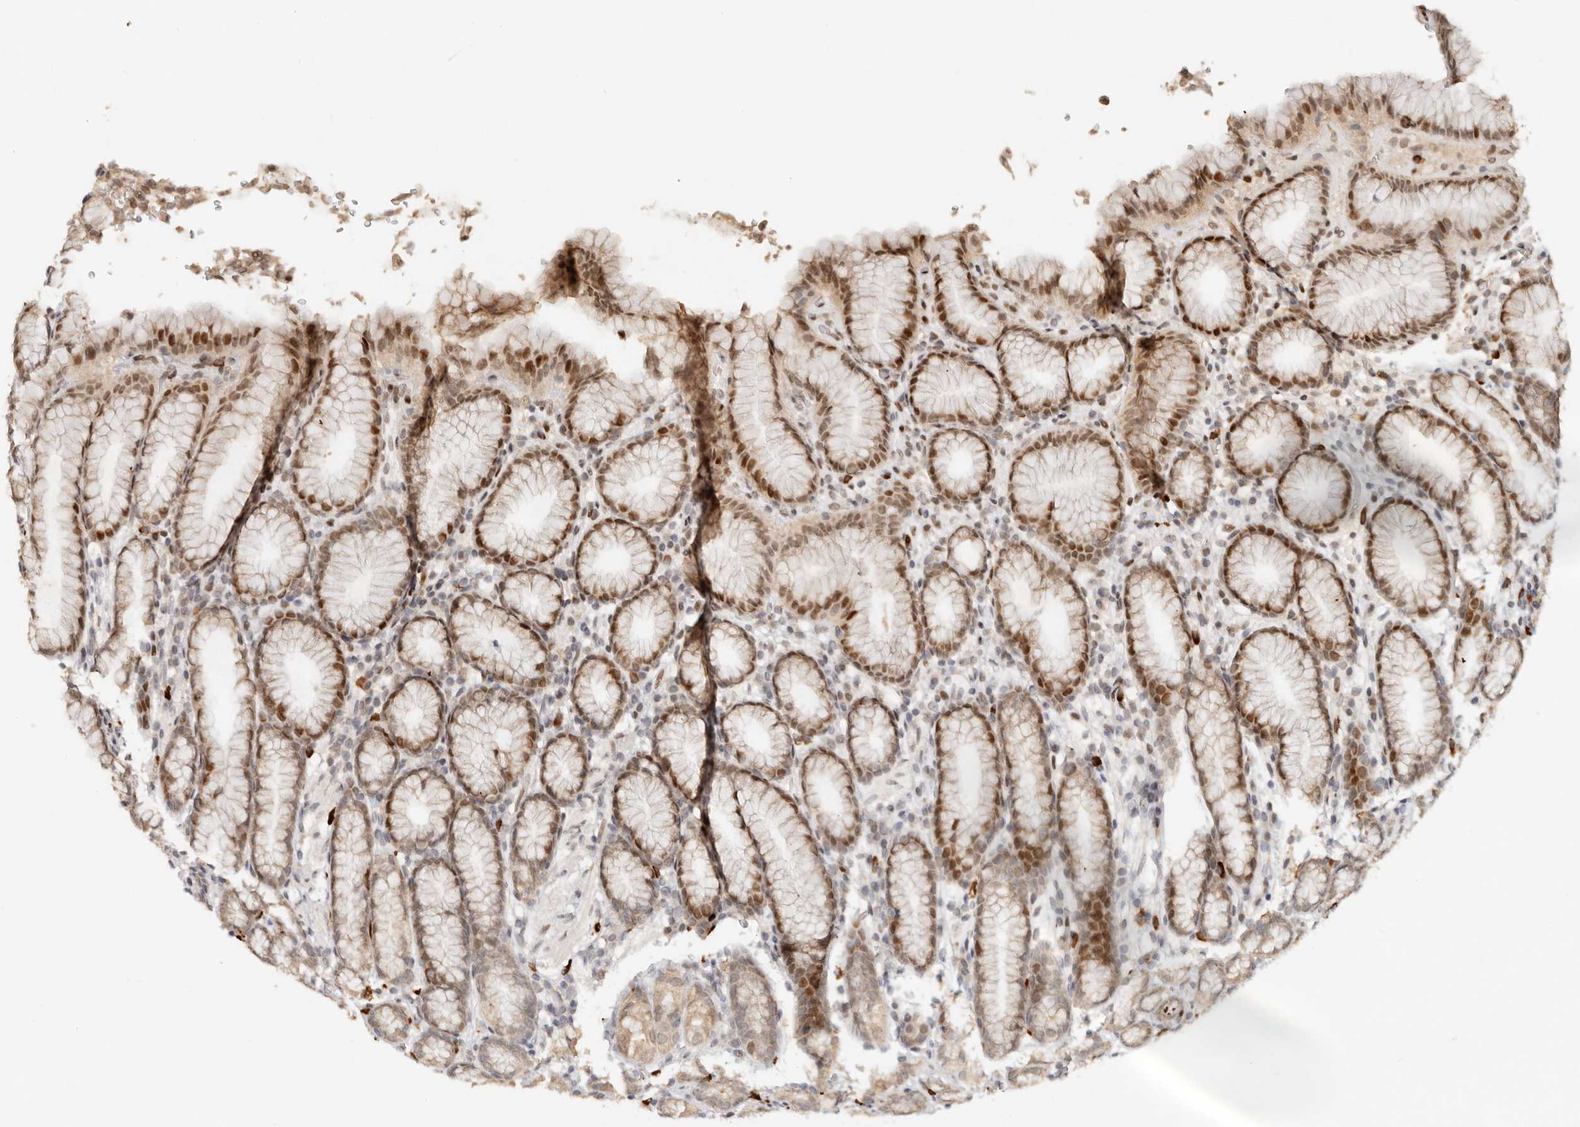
{"staining": {"intensity": "moderate", "quantity": "25%-75%", "location": "cytoplasmic/membranous,nuclear"}, "tissue": "stomach", "cell_type": "Glandular cells", "image_type": "normal", "snomed": [{"axis": "morphology", "description": "Normal tissue, NOS"}, {"axis": "topography", "description": "Stomach"}], "caption": "This is a micrograph of immunohistochemistry staining of benign stomach, which shows moderate expression in the cytoplasmic/membranous,nuclear of glandular cells.", "gene": "NPAS2", "patient": {"sex": "male", "age": 42}}